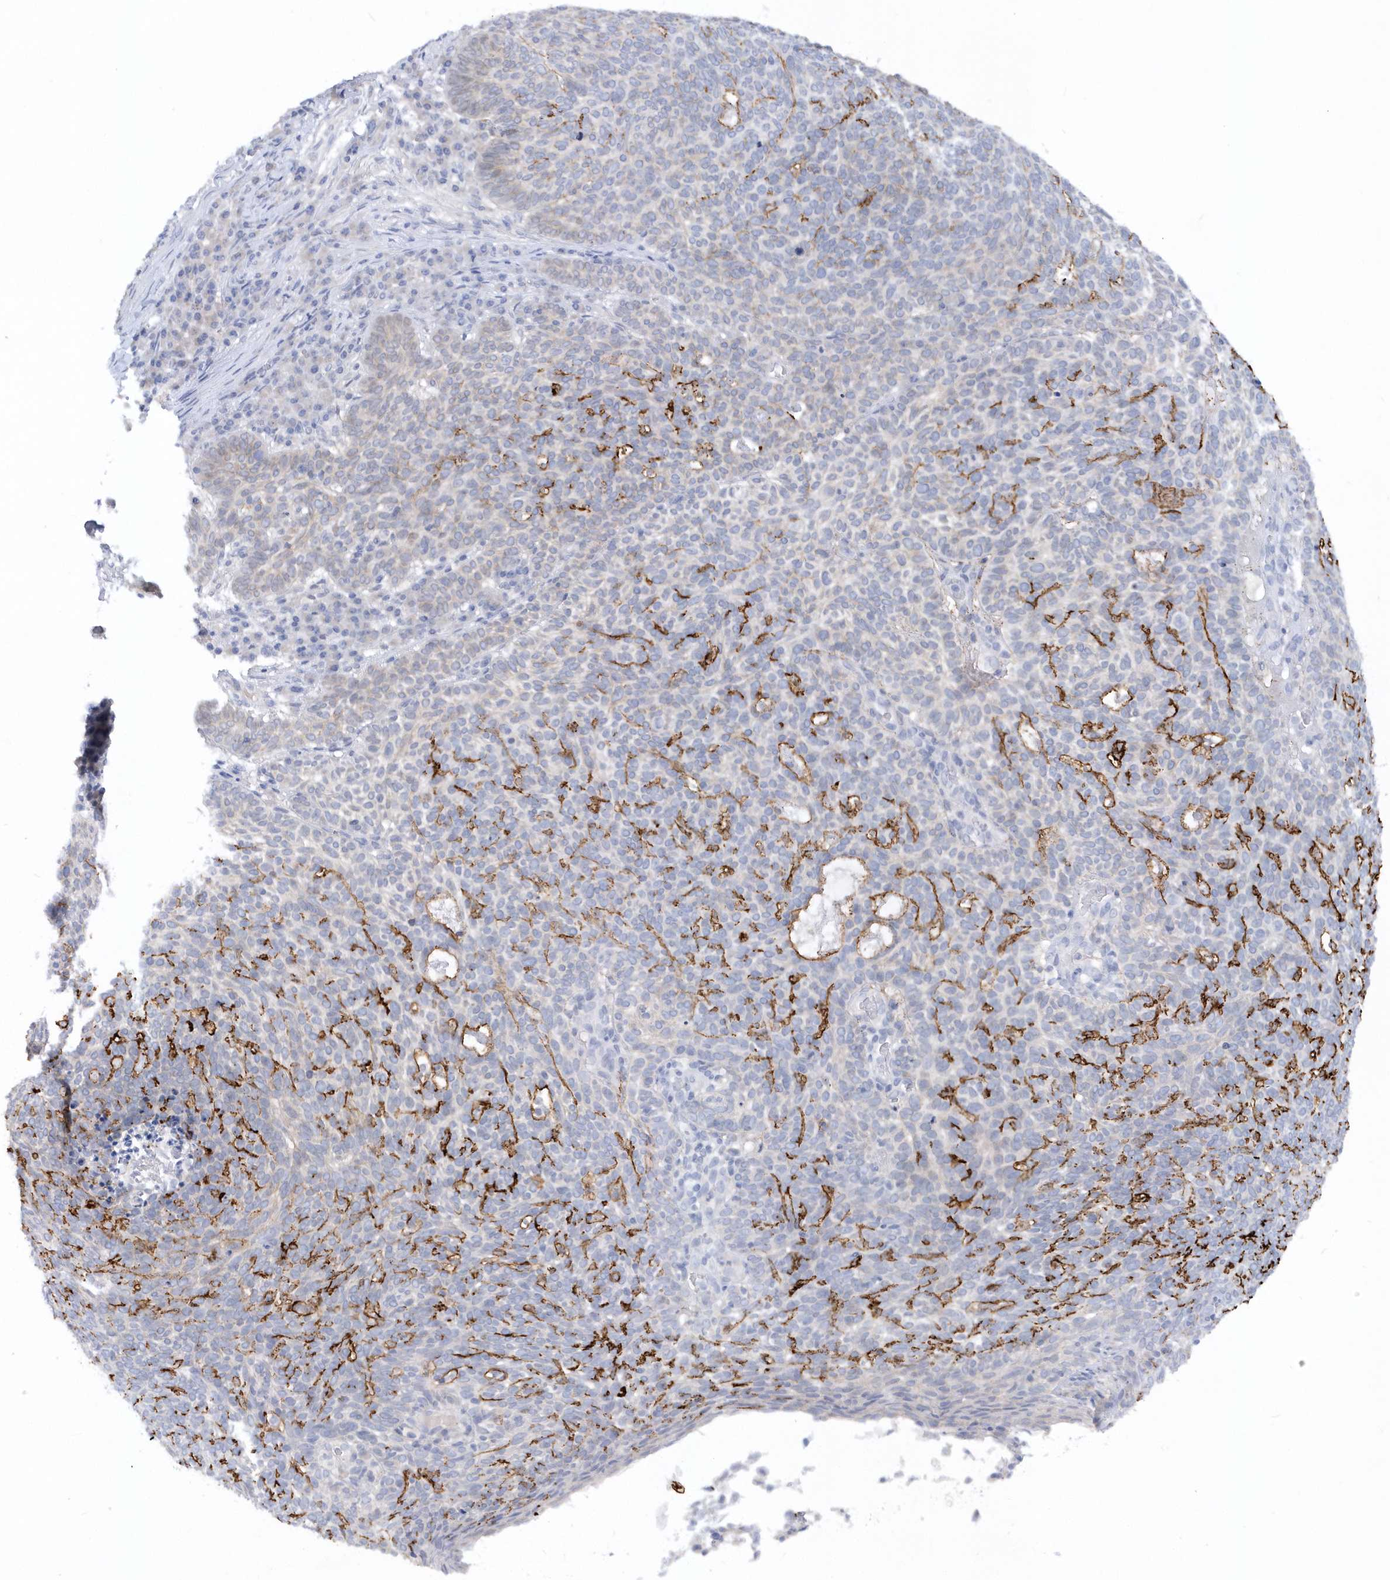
{"staining": {"intensity": "moderate", "quantity": "<25%", "location": "cytoplasmic/membranous"}, "tissue": "skin cancer", "cell_type": "Tumor cells", "image_type": "cancer", "snomed": [{"axis": "morphology", "description": "Squamous cell carcinoma, NOS"}, {"axis": "topography", "description": "Skin"}], "caption": "Skin squamous cell carcinoma stained with a protein marker demonstrates moderate staining in tumor cells.", "gene": "RPE", "patient": {"sex": "female", "age": 90}}